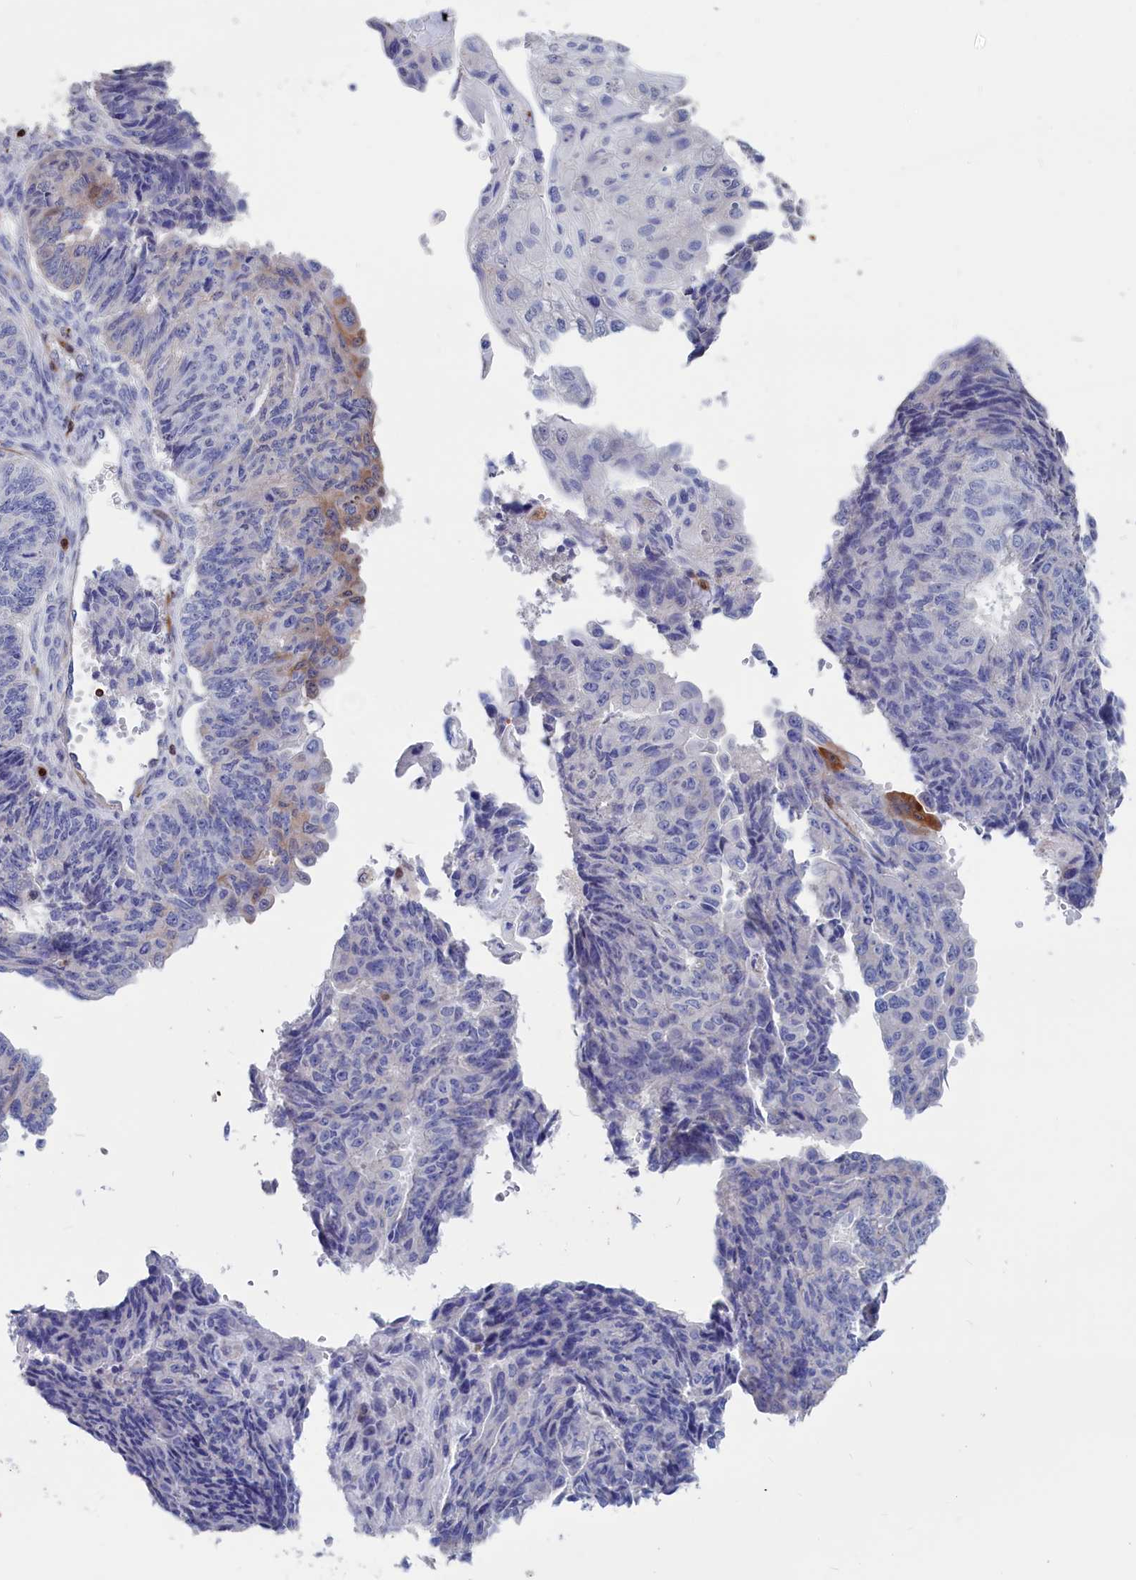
{"staining": {"intensity": "negative", "quantity": "none", "location": "none"}, "tissue": "endometrial cancer", "cell_type": "Tumor cells", "image_type": "cancer", "snomed": [{"axis": "morphology", "description": "Adenocarcinoma, NOS"}, {"axis": "topography", "description": "Endometrium"}], "caption": "Endometrial cancer was stained to show a protein in brown. There is no significant expression in tumor cells. (DAB (3,3'-diaminobenzidine) immunohistochemistry visualized using brightfield microscopy, high magnification).", "gene": "CRIP1", "patient": {"sex": "female", "age": 32}}